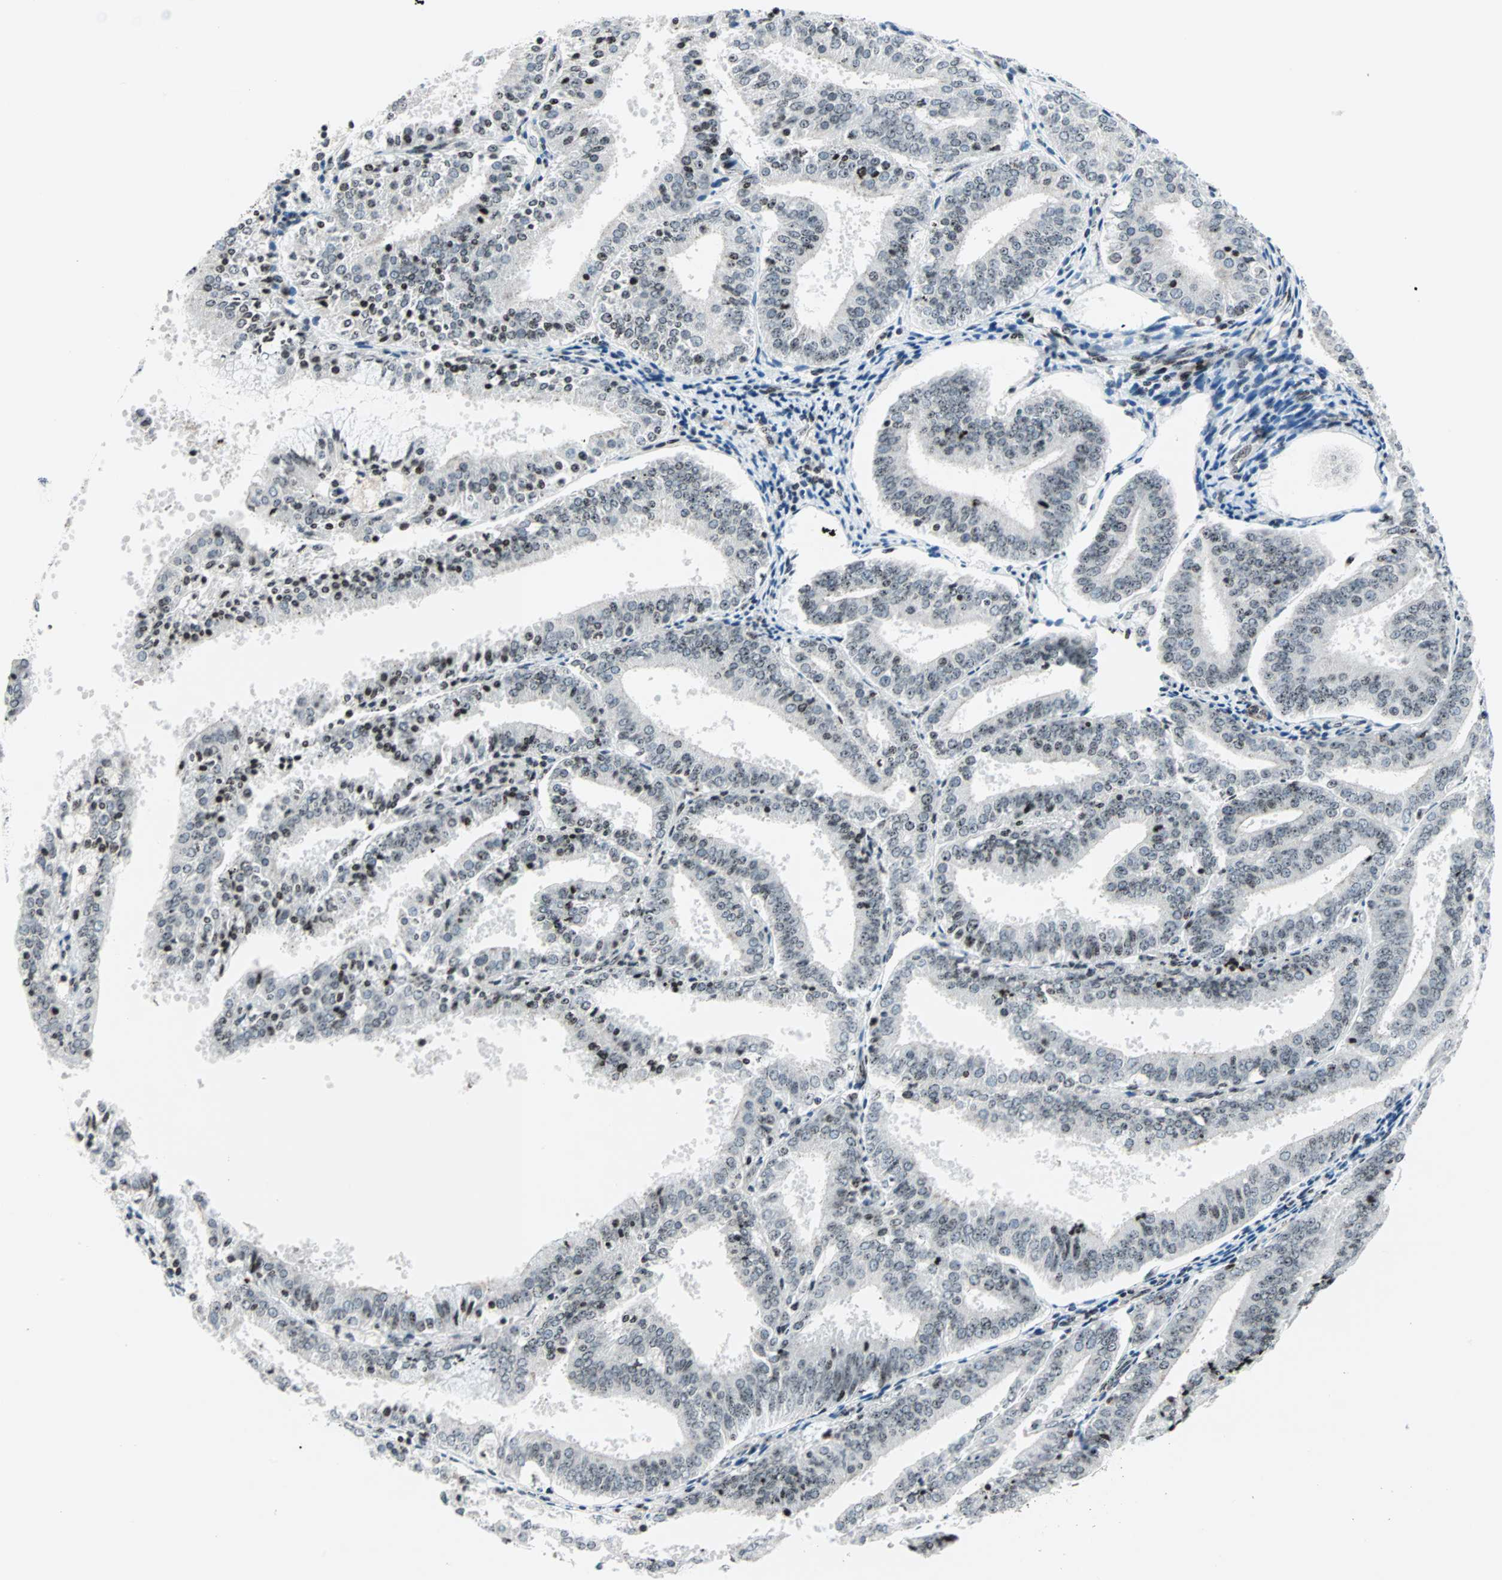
{"staining": {"intensity": "weak", "quantity": ">75%", "location": "nuclear"}, "tissue": "endometrial cancer", "cell_type": "Tumor cells", "image_type": "cancer", "snomed": [{"axis": "morphology", "description": "Adenocarcinoma, NOS"}, {"axis": "topography", "description": "Endometrium"}], "caption": "Immunohistochemical staining of human adenocarcinoma (endometrial) displays low levels of weak nuclear staining in about >75% of tumor cells.", "gene": "CENPA", "patient": {"sex": "female", "age": 63}}